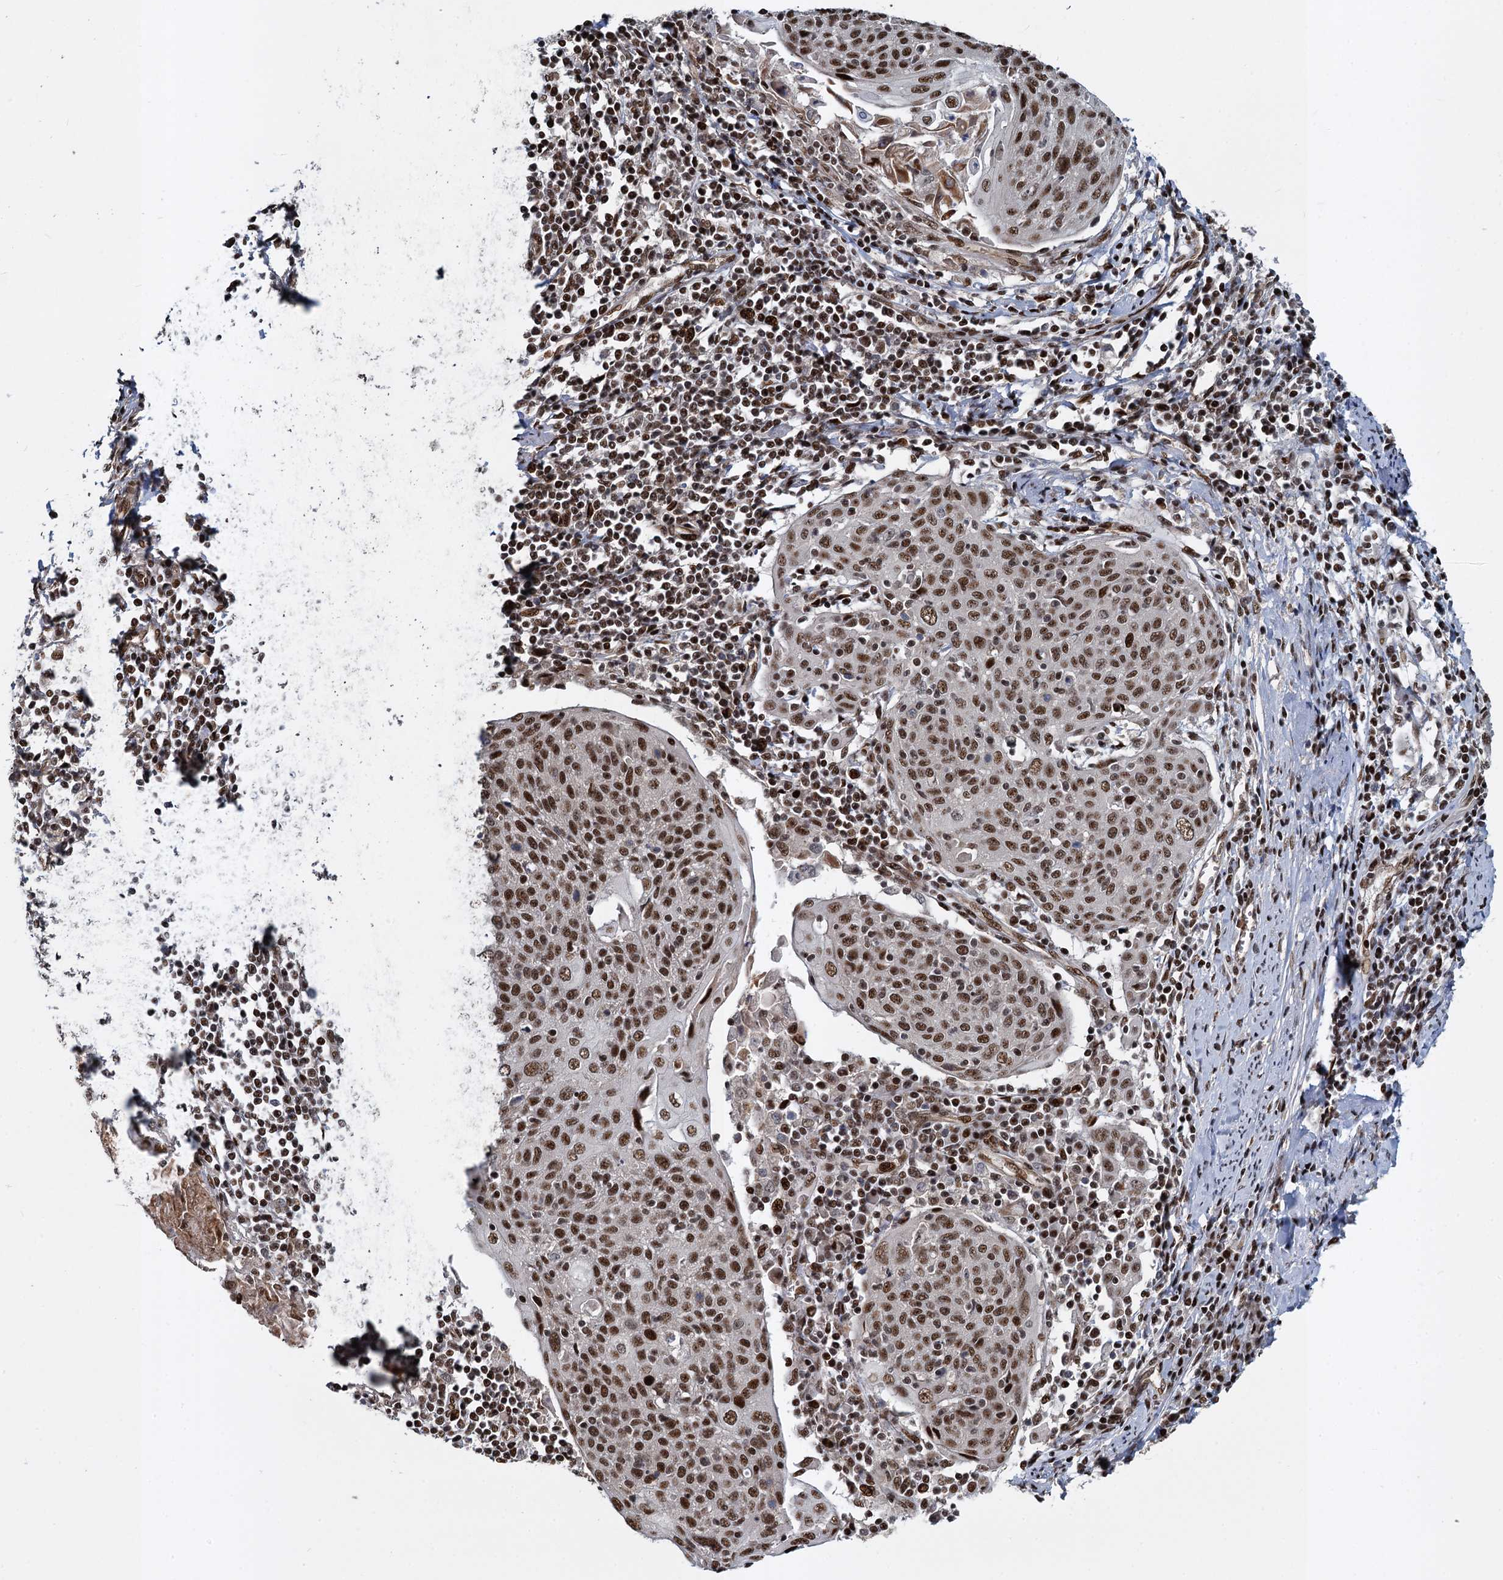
{"staining": {"intensity": "moderate", "quantity": ">75%", "location": "nuclear"}, "tissue": "cervical cancer", "cell_type": "Tumor cells", "image_type": "cancer", "snomed": [{"axis": "morphology", "description": "Squamous cell carcinoma, NOS"}, {"axis": "topography", "description": "Cervix"}], "caption": "Immunohistochemistry histopathology image of cervical cancer stained for a protein (brown), which exhibits medium levels of moderate nuclear expression in approximately >75% of tumor cells.", "gene": "ANKRD49", "patient": {"sex": "female", "age": 67}}